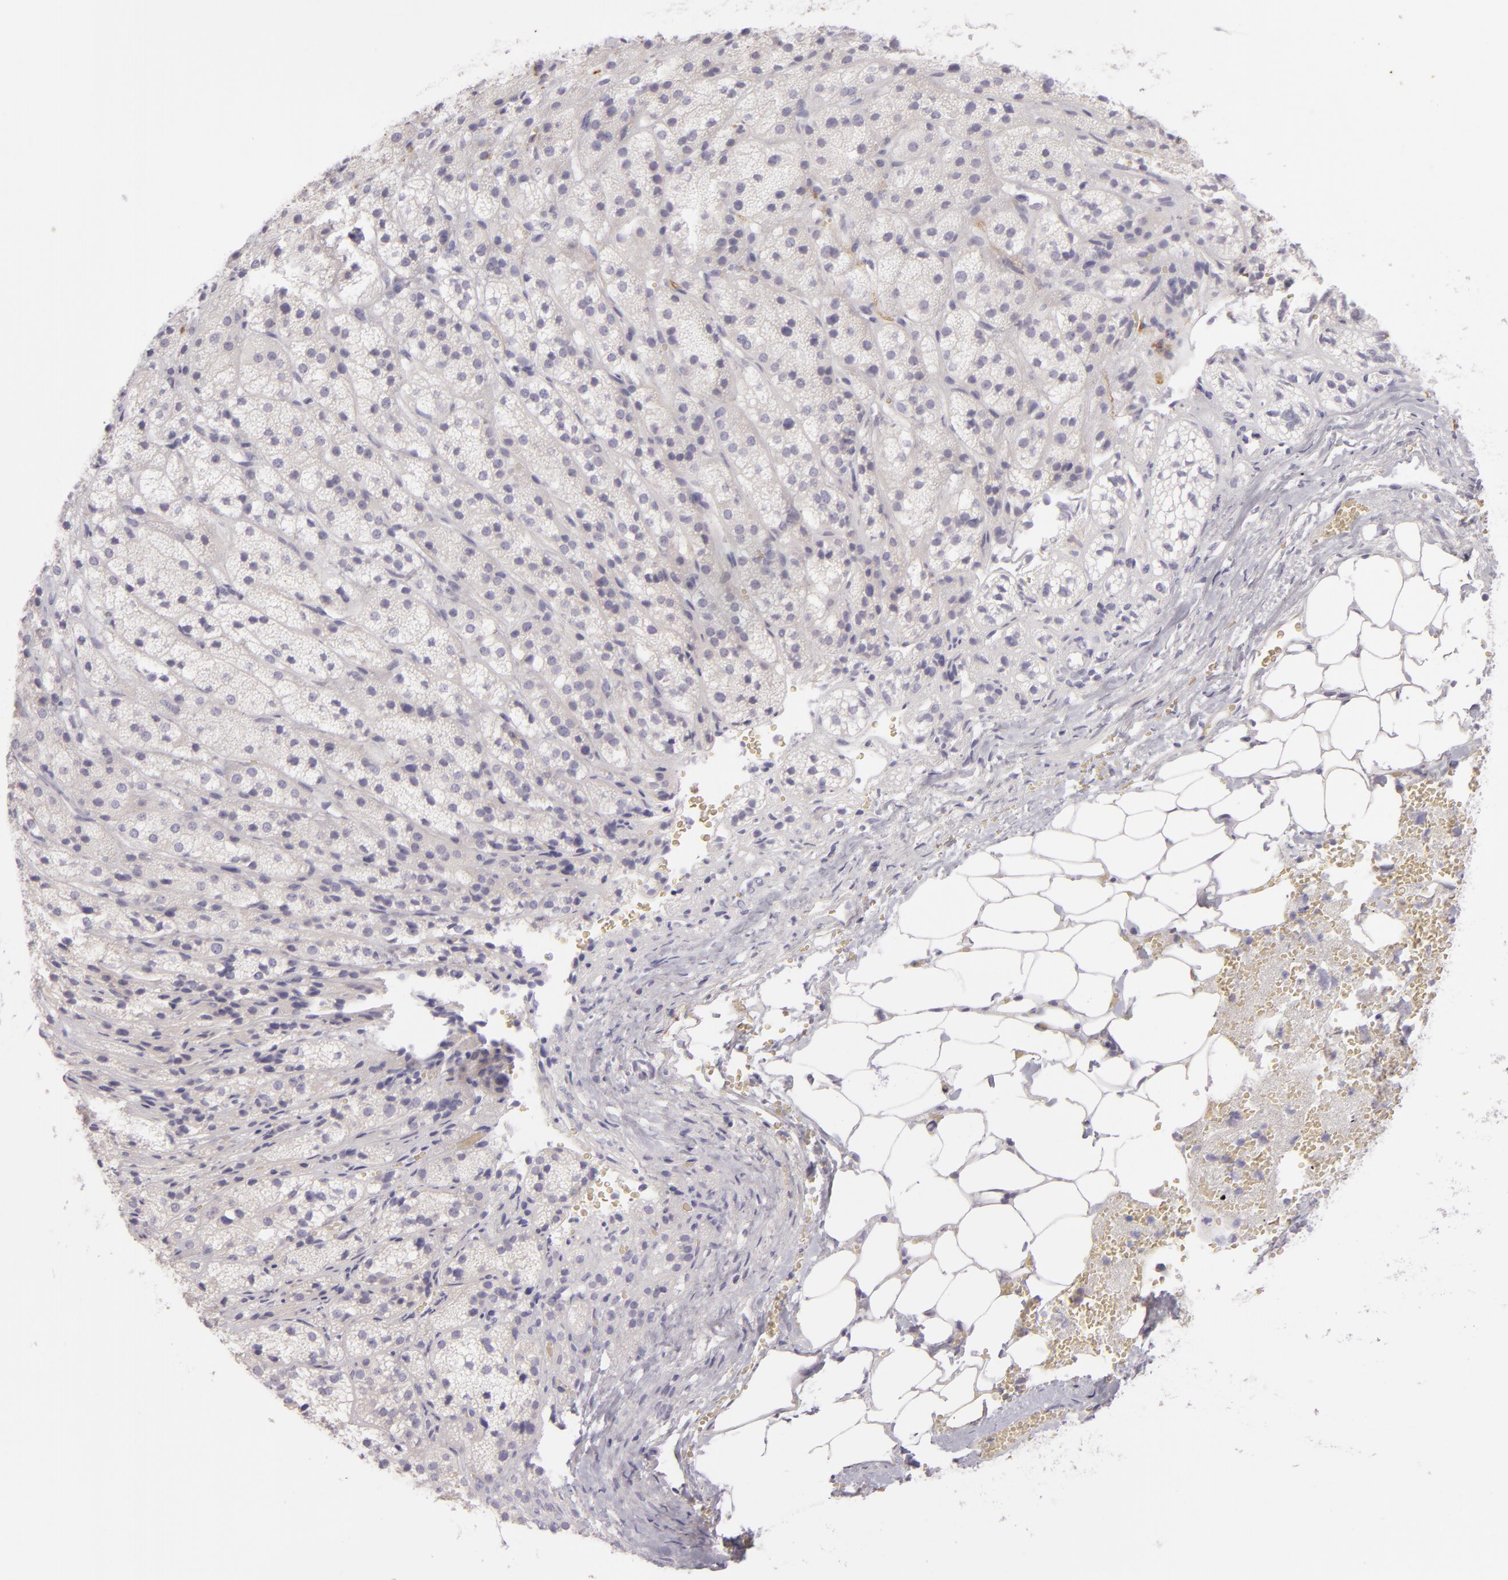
{"staining": {"intensity": "negative", "quantity": "none", "location": "none"}, "tissue": "adrenal gland", "cell_type": "Glandular cells", "image_type": "normal", "snomed": [{"axis": "morphology", "description": "Normal tissue, NOS"}, {"axis": "topography", "description": "Adrenal gland"}], "caption": "Protein analysis of unremarkable adrenal gland demonstrates no significant positivity in glandular cells.", "gene": "ZC3H7B", "patient": {"sex": "female", "age": 71}}